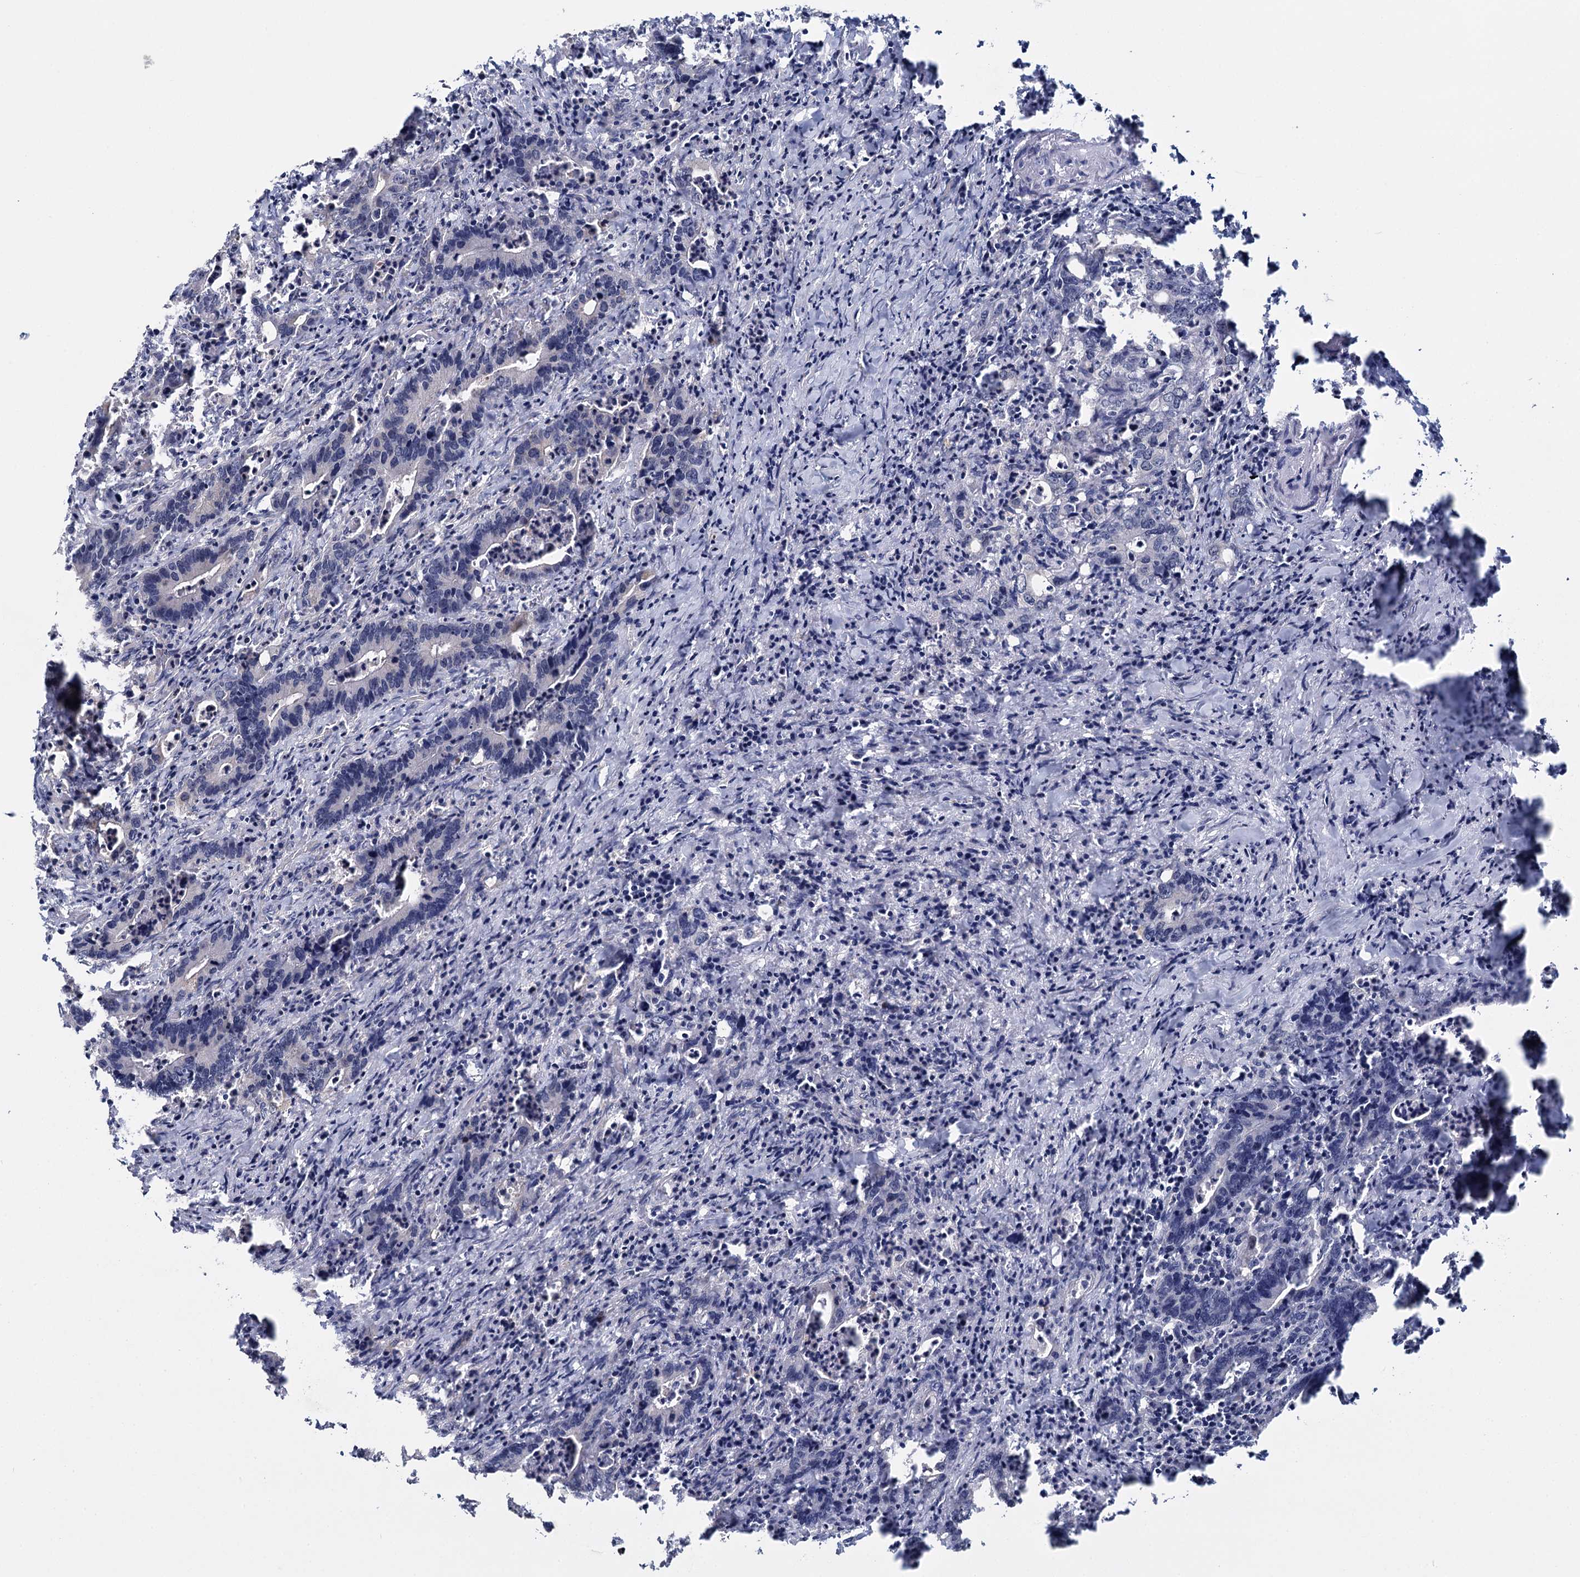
{"staining": {"intensity": "negative", "quantity": "none", "location": "none"}, "tissue": "colorectal cancer", "cell_type": "Tumor cells", "image_type": "cancer", "snomed": [{"axis": "morphology", "description": "Adenocarcinoma, NOS"}, {"axis": "topography", "description": "Colon"}], "caption": "Immunohistochemistry micrograph of neoplastic tissue: colorectal cancer (adenocarcinoma) stained with DAB exhibits no significant protein expression in tumor cells.", "gene": "SFN", "patient": {"sex": "female", "age": 75}}